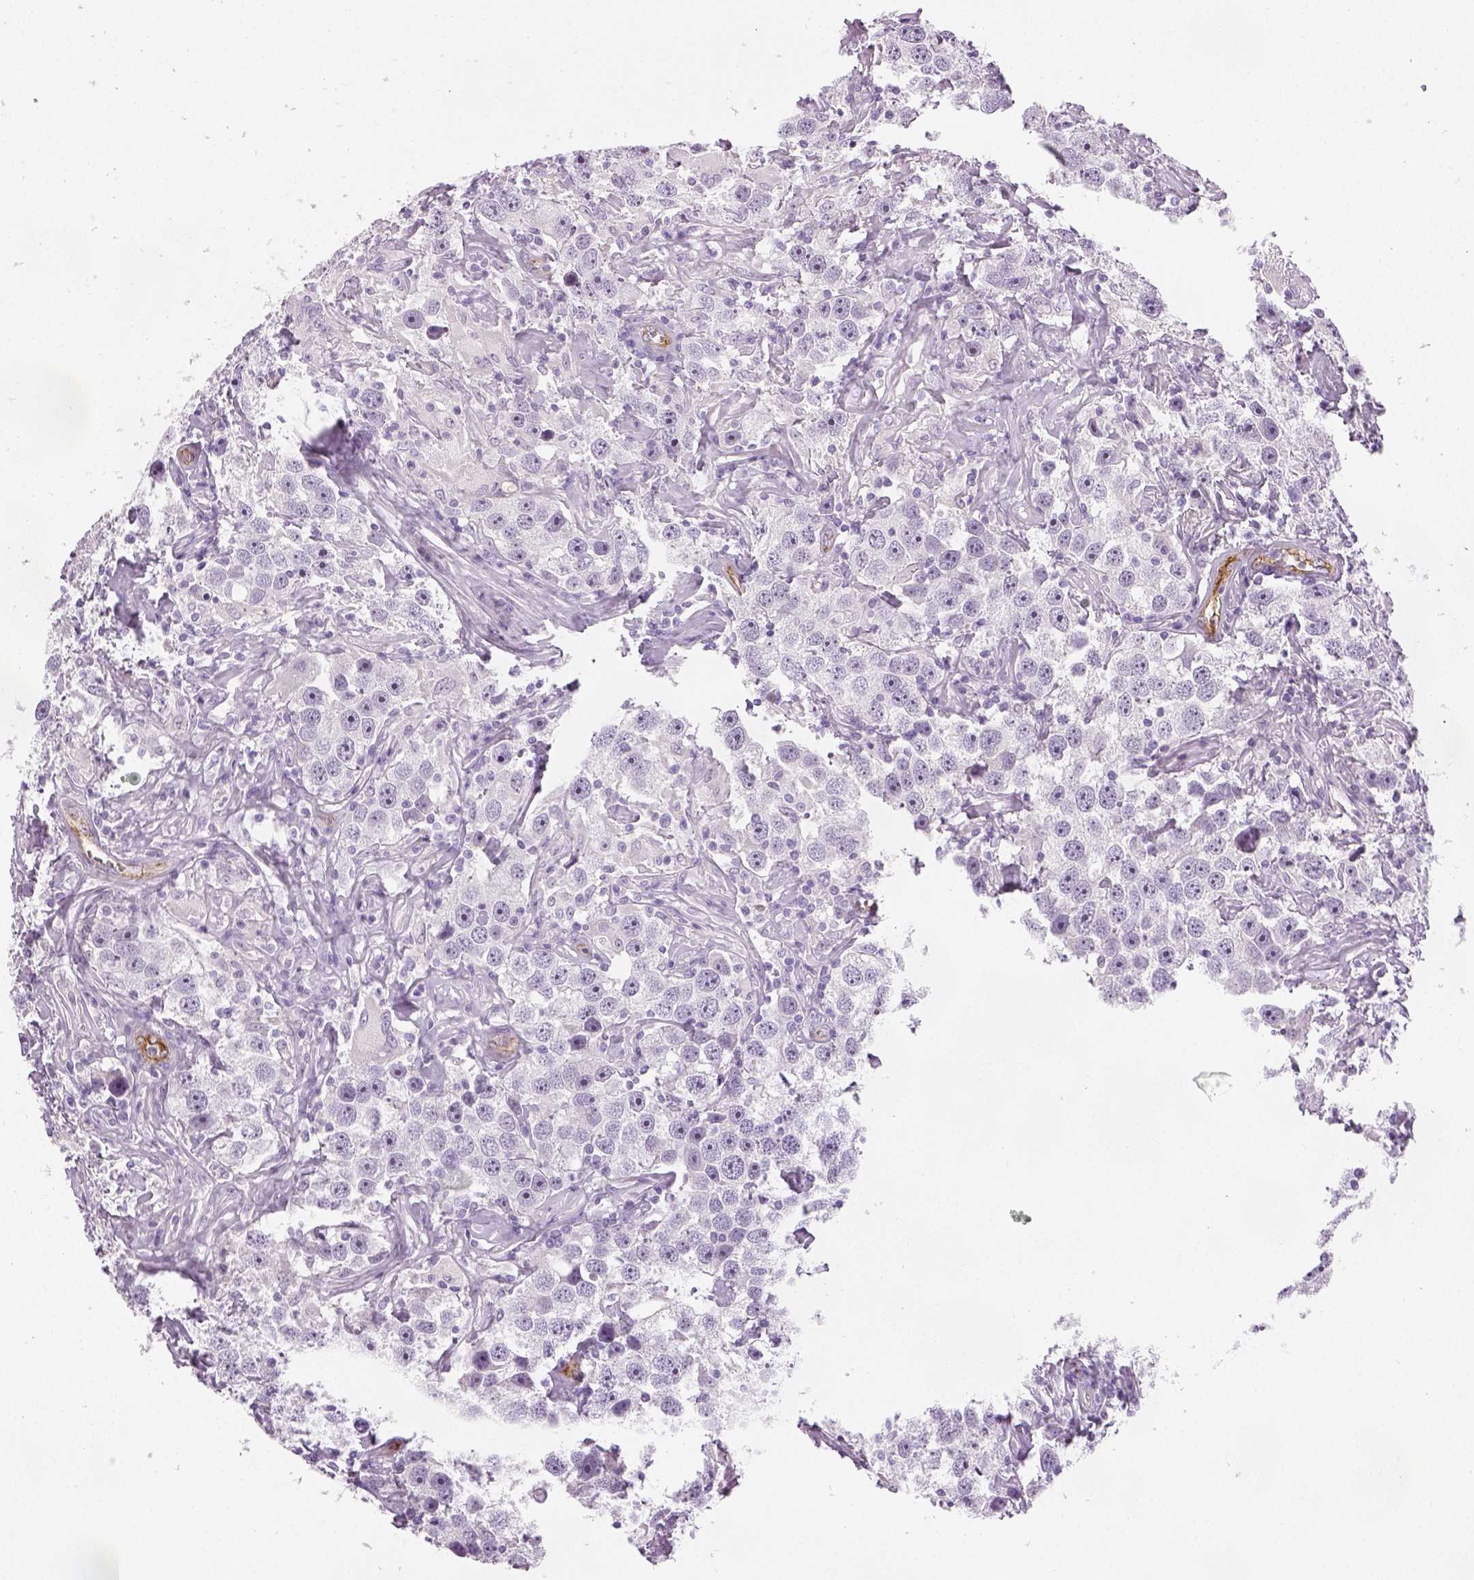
{"staining": {"intensity": "negative", "quantity": "none", "location": "none"}, "tissue": "testis cancer", "cell_type": "Tumor cells", "image_type": "cancer", "snomed": [{"axis": "morphology", "description": "Seminoma, NOS"}, {"axis": "topography", "description": "Testis"}], "caption": "Seminoma (testis) stained for a protein using IHC displays no positivity tumor cells.", "gene": "TSPAN7", "patient": {"sex": "male", "age": 49}}